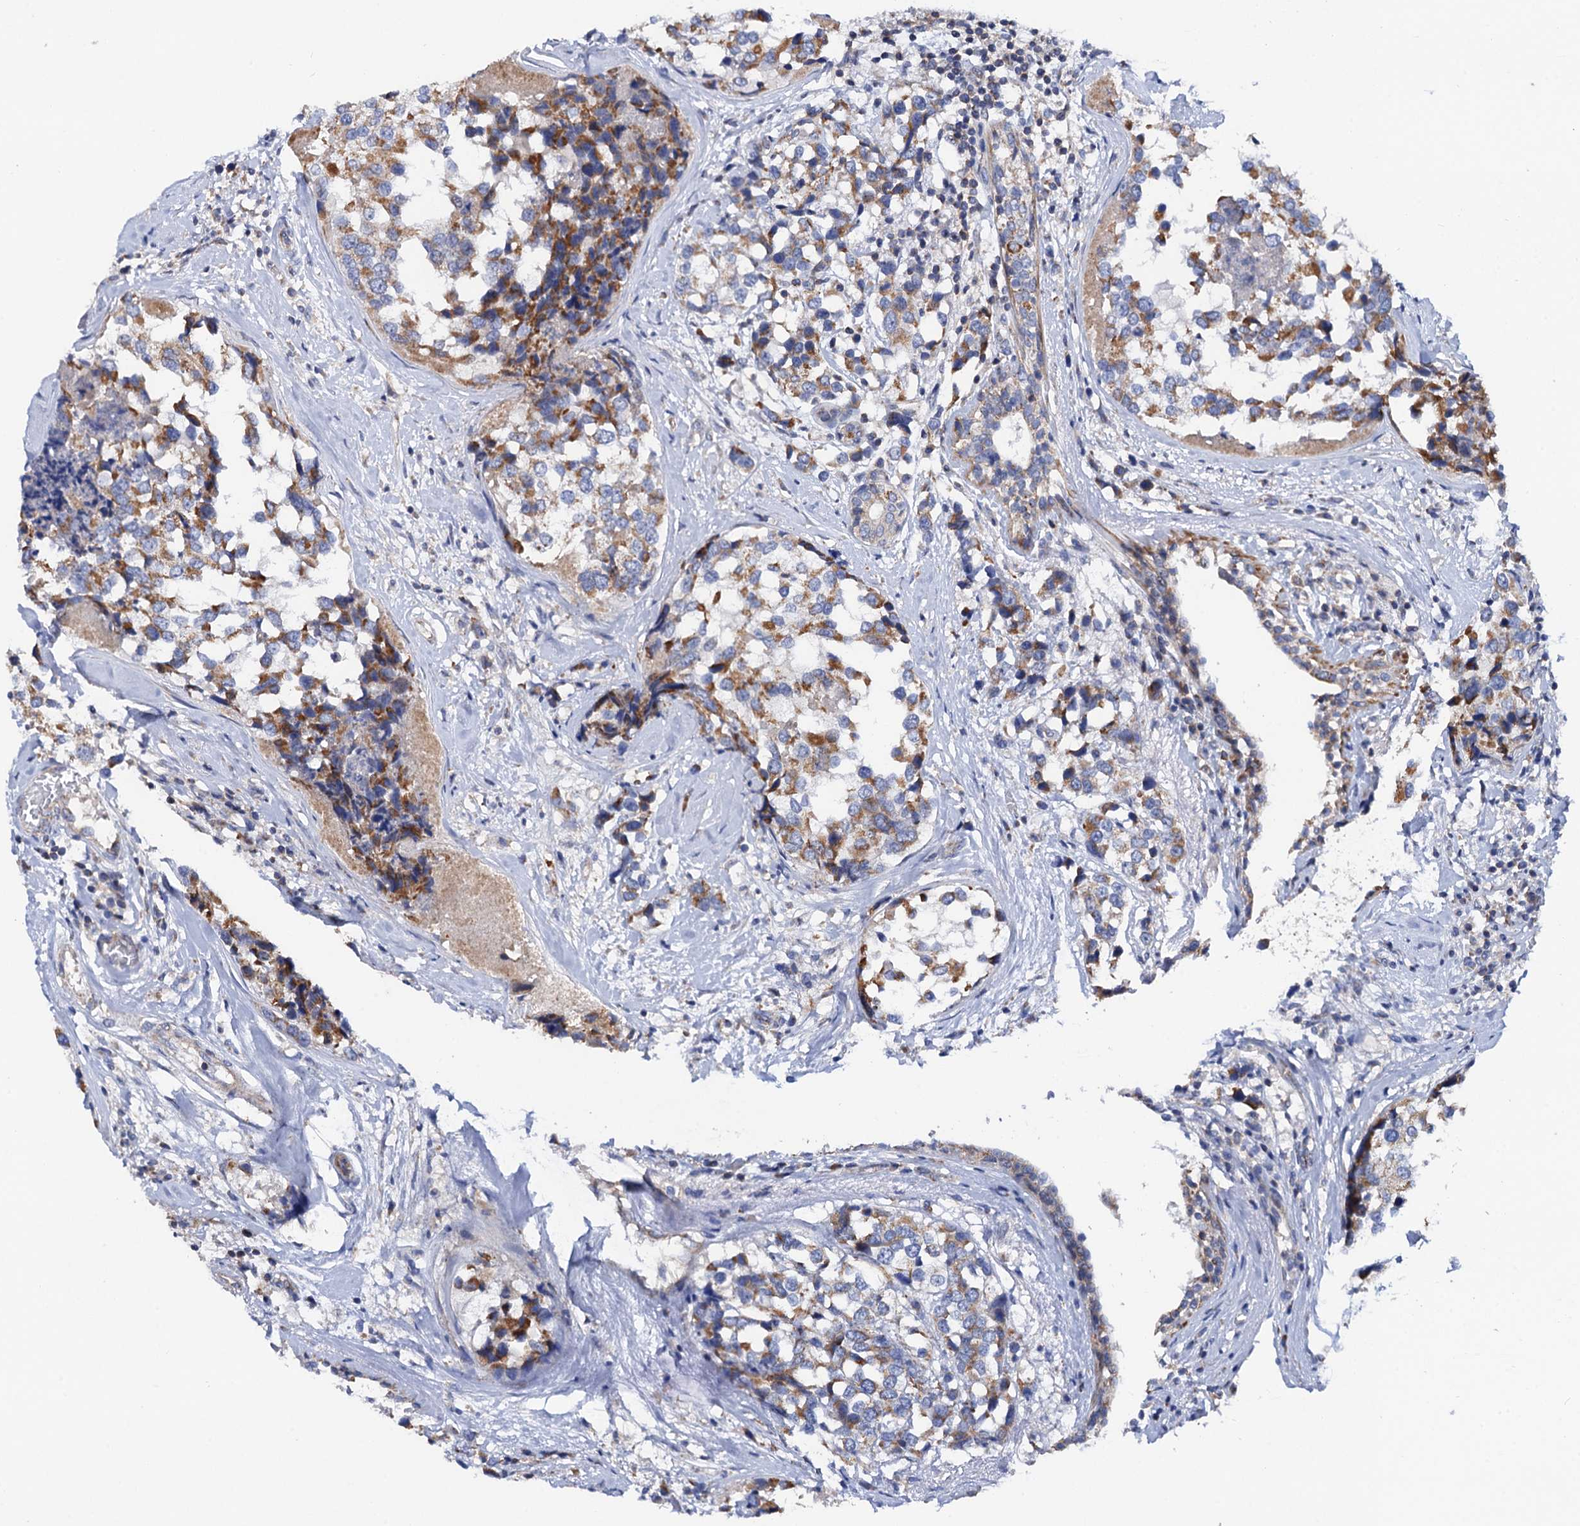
{"staining": {"intensity": "moderate", "quantity": ">75%", "location": "cytoplasmic/membranous"}, "tissue": "breast cancer", "cell_type": "Tumor cells", "image_type": "cancer", "snomed": [{"axis": "morphology", "description": "Lobular carcinoma"}, {"axis": "topography", "description": "Breast"}], "caption": "Human breast cancer (lobular carcinoma) stained for a protein (brown) shows moderate cytoplasmic/membranous positive staining in approximately >75% of tumor cells.", "gene": "MRPL48", "patient": {"sex": "female", "age": 59}}